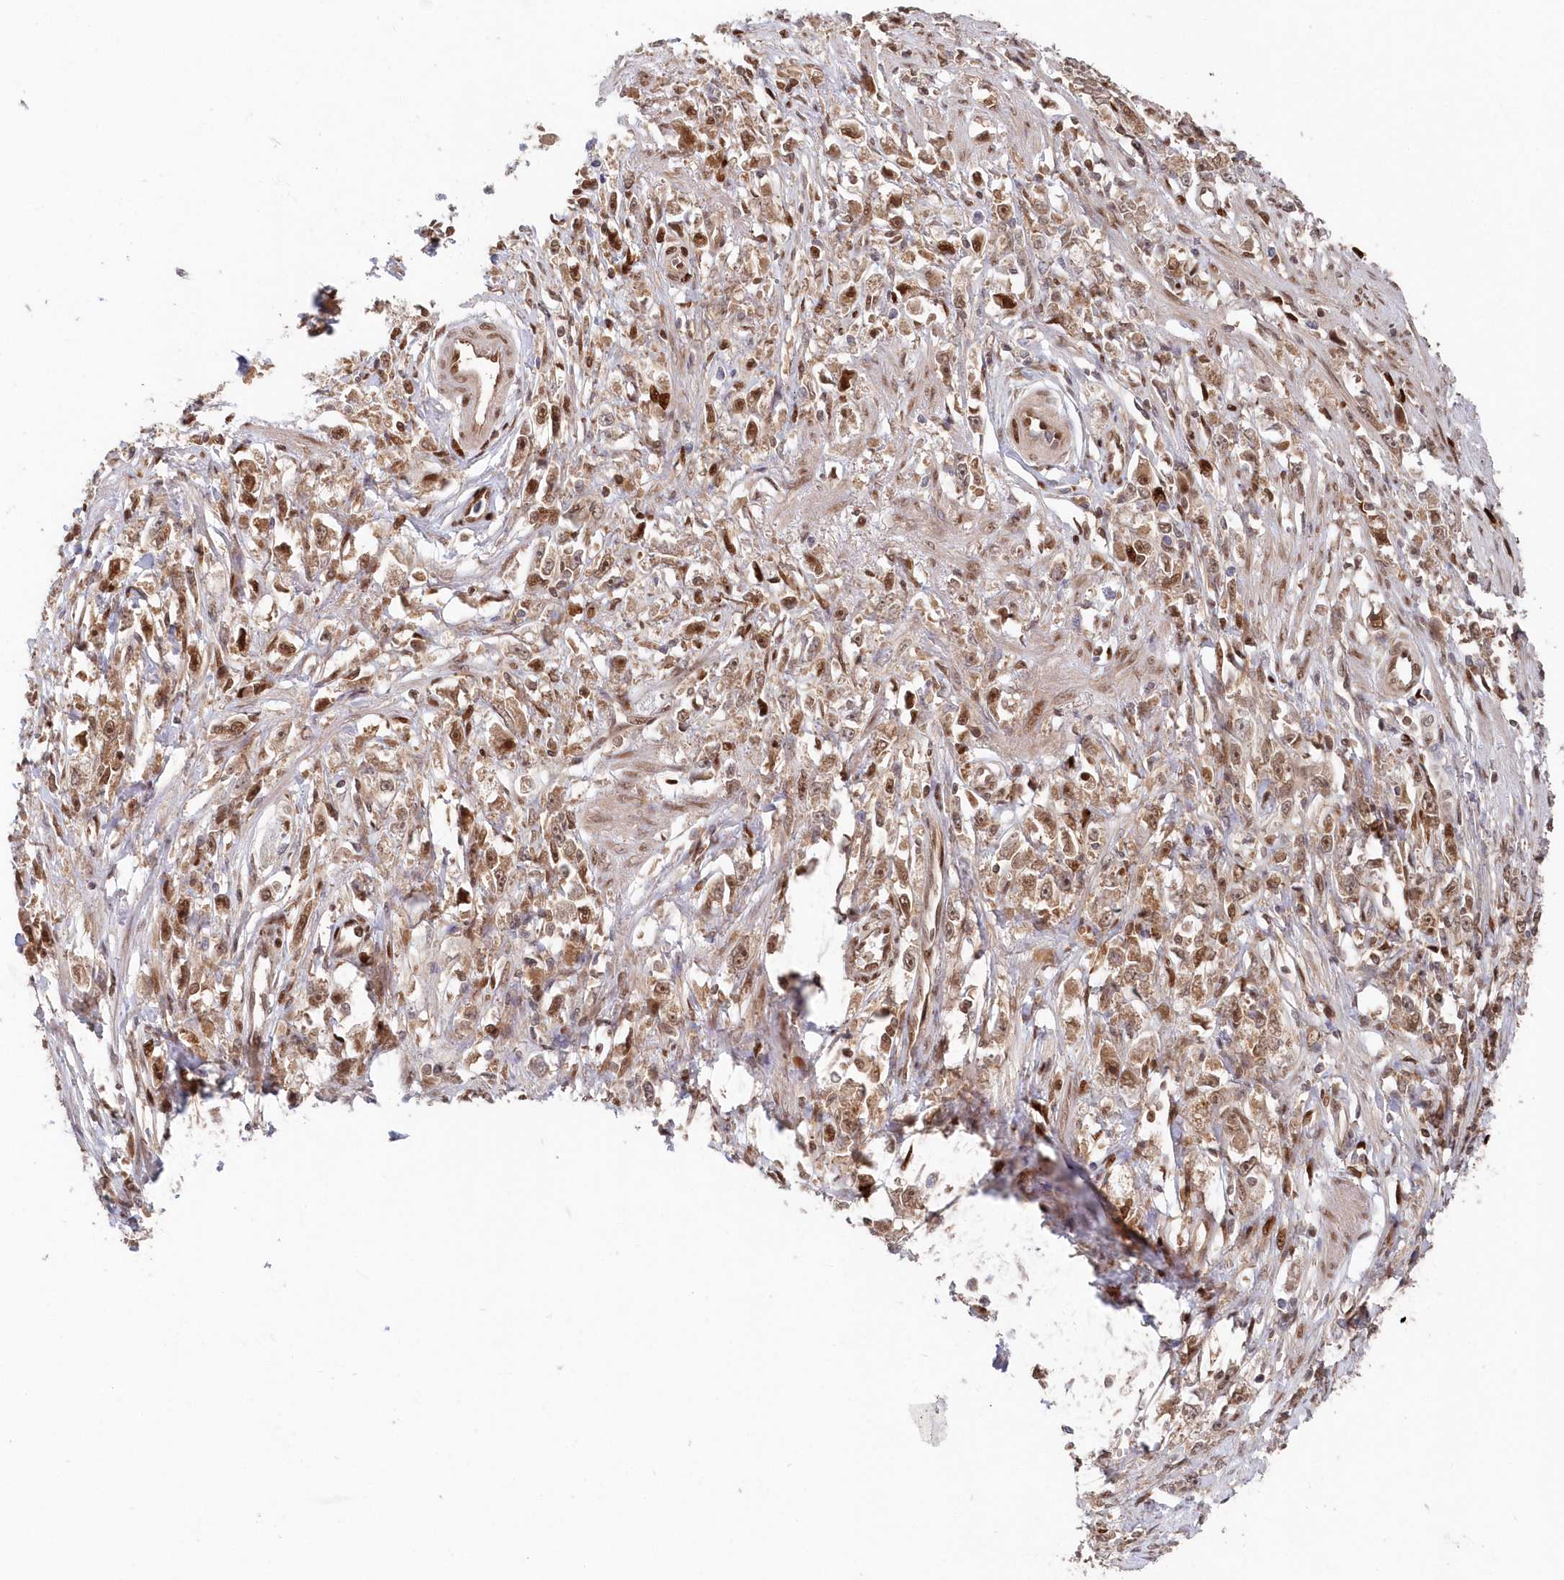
{"staining": {"intensity": "moderate", "quantity": ">75%", "location": "cytoplasmic/membranous,nuclear"}, "tissue": "stomach cancer", "cell_type": "Tumor cells", "image_type": "cancer", "snomed": [{"axis": "morphology", "description": "Adenocarcinoma, NOS"}, {"axis": "topography", "description": "Stomach"}], "caption": "Human stomach cancer (adenocarcinoma) stained with a protein marker demonstrates moderate staining in tumor cells.", "gene": "ABHD14B", "patient": {"sex": "female", "age": 59}}